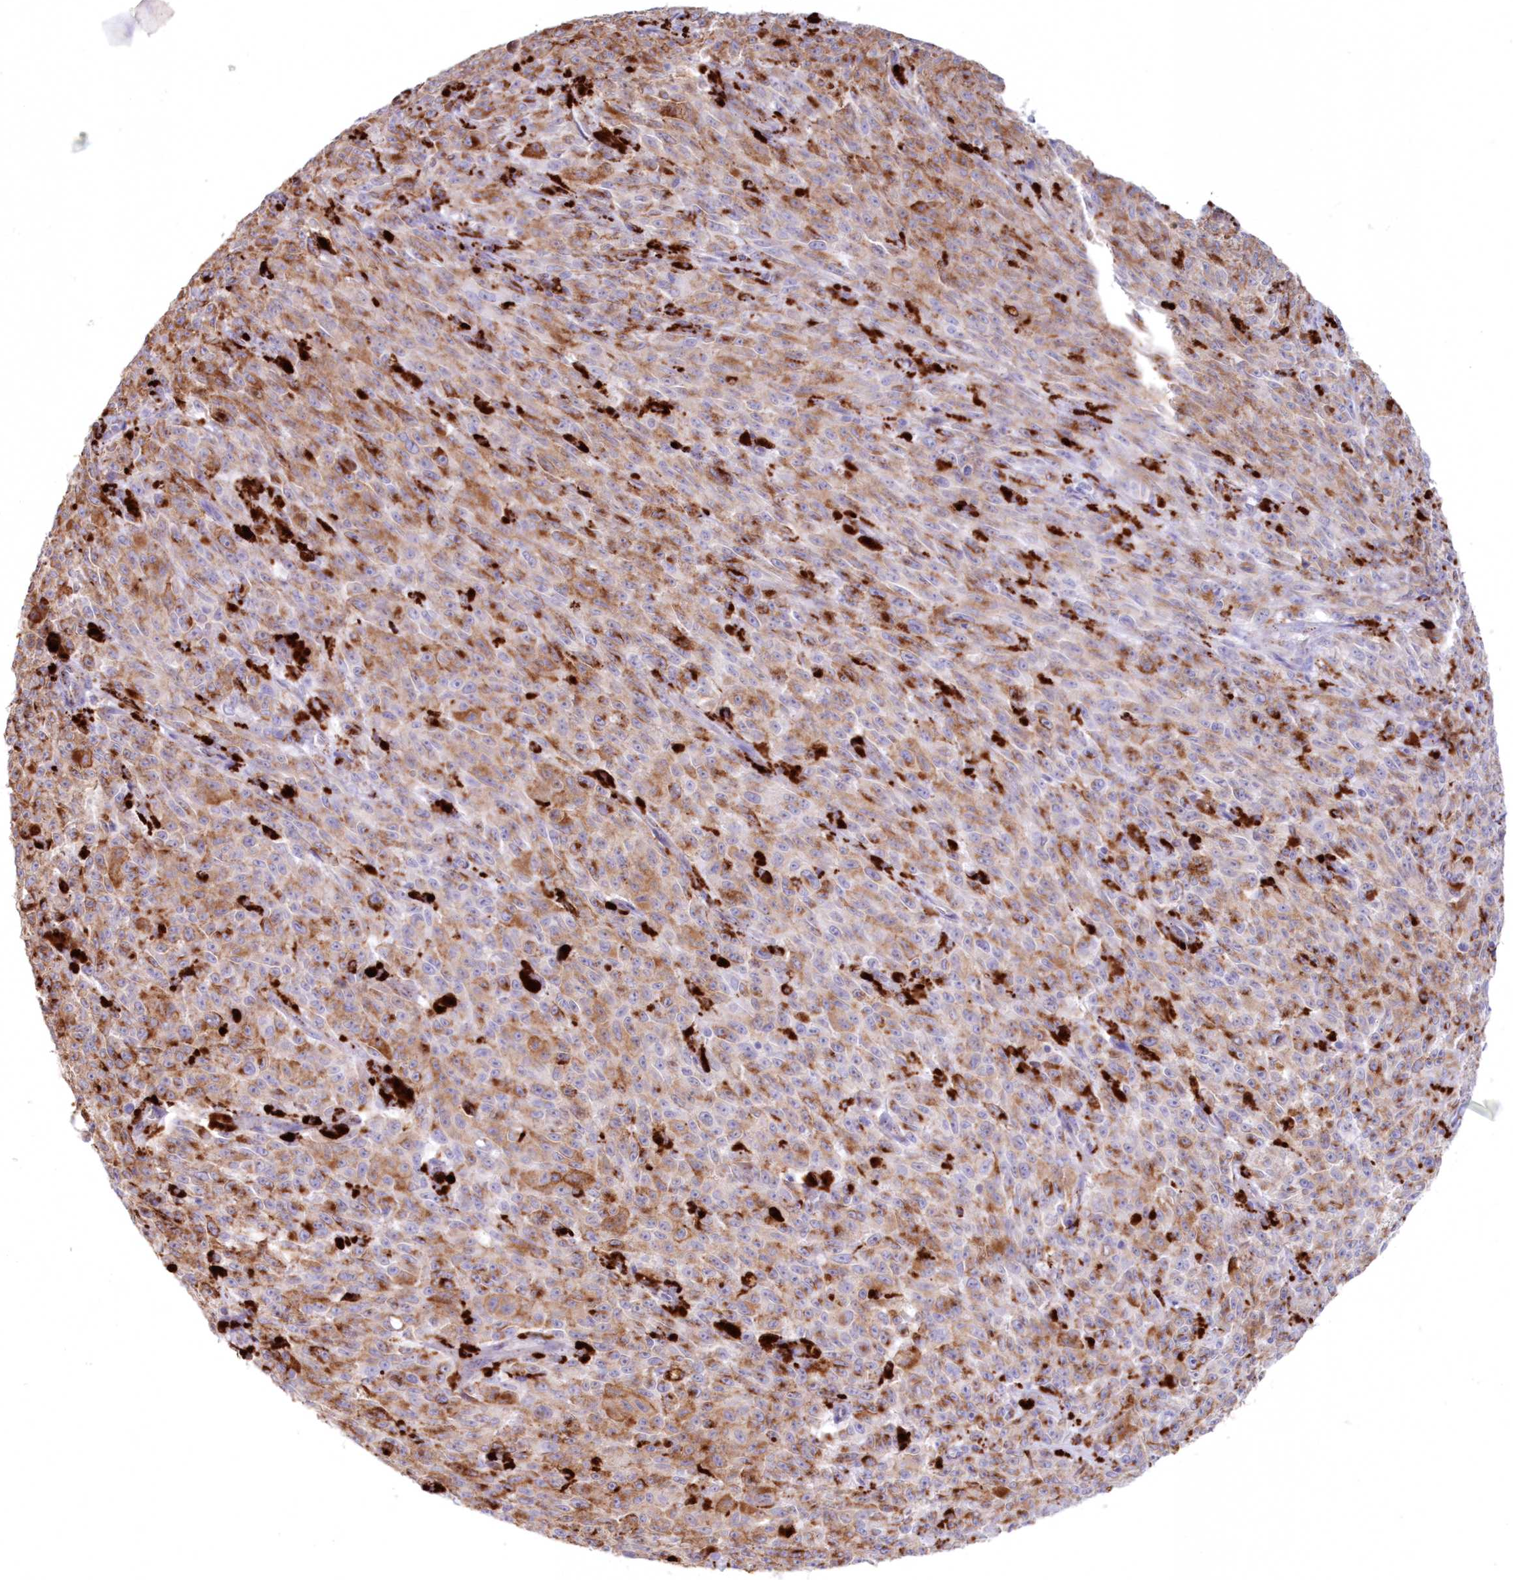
{"staining": {"intensity": "moderate", "quantity": ">75%", "location": "cytoplasmic/membranous"}, "tissue": "melanoma", "cell_type": "Tumor cells", "image_type": "cancer", "snomed": [{"axis": "morphology", "description": "Malignant melanoma, NOS"}, {"axis": "topography", "description": "Skin"}], "caption": "Melanoma stained with a protein marker exhibits moderate staining in tumor cells.", "gene": "TPP1", "patient": {"sex": "female", "age": 82}}